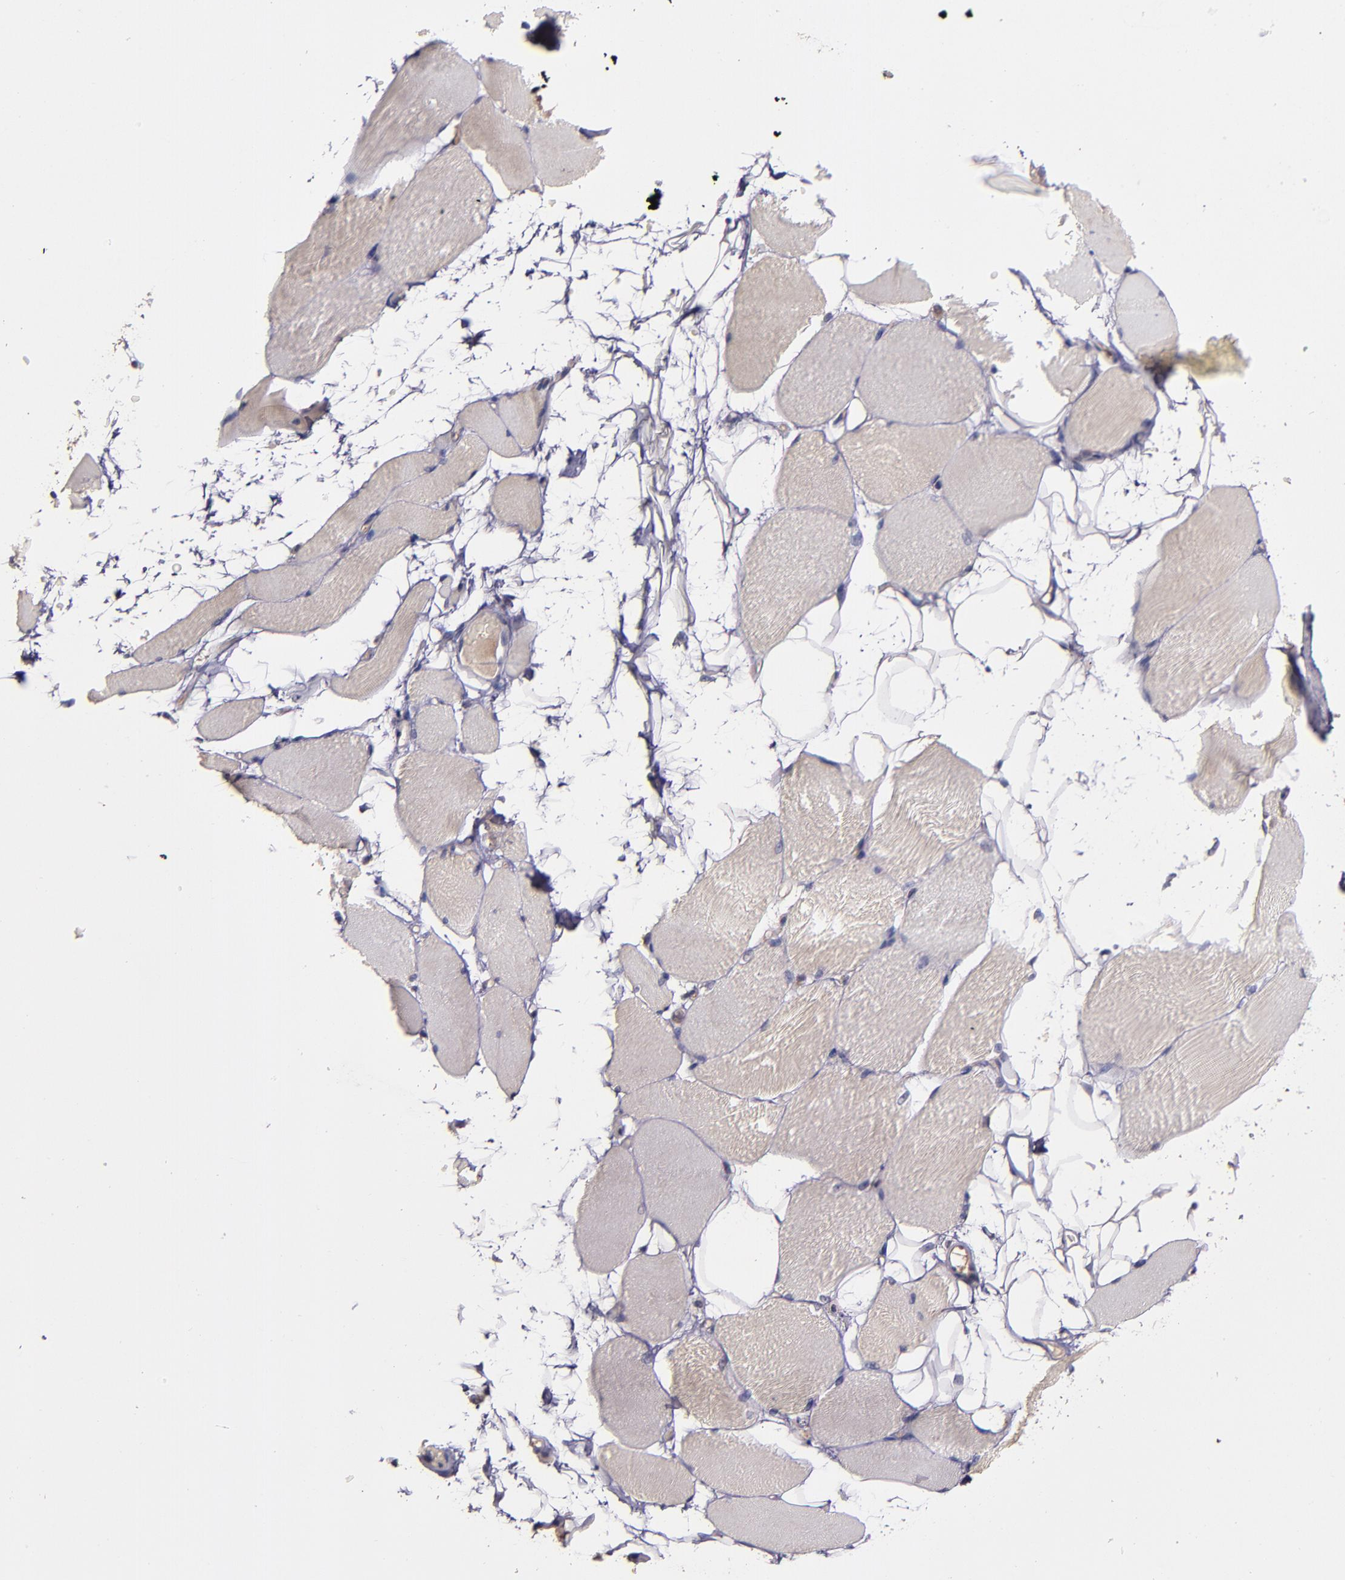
{"staining": {"intensity": "weak", "quantity": ">75%", "location": "cytoplasmic/membranous"}, "tissue": "skeletal muscle", "cell_type": "Myocytes", "image_type": "normal", "snomed": [{"axis": "morphology", "description": "Normal tissue, NOS"}, {"axis": "topography", "description": "Skeletal muscle"}, {"axis": "topography", "description": "Parathyroid gland"}], "caption": "Skeletal muscle stained with a protein marker displays weak staining in myocytes.", "gene": "PRAF2", "patient": {"sex": "female", "age": 37}}